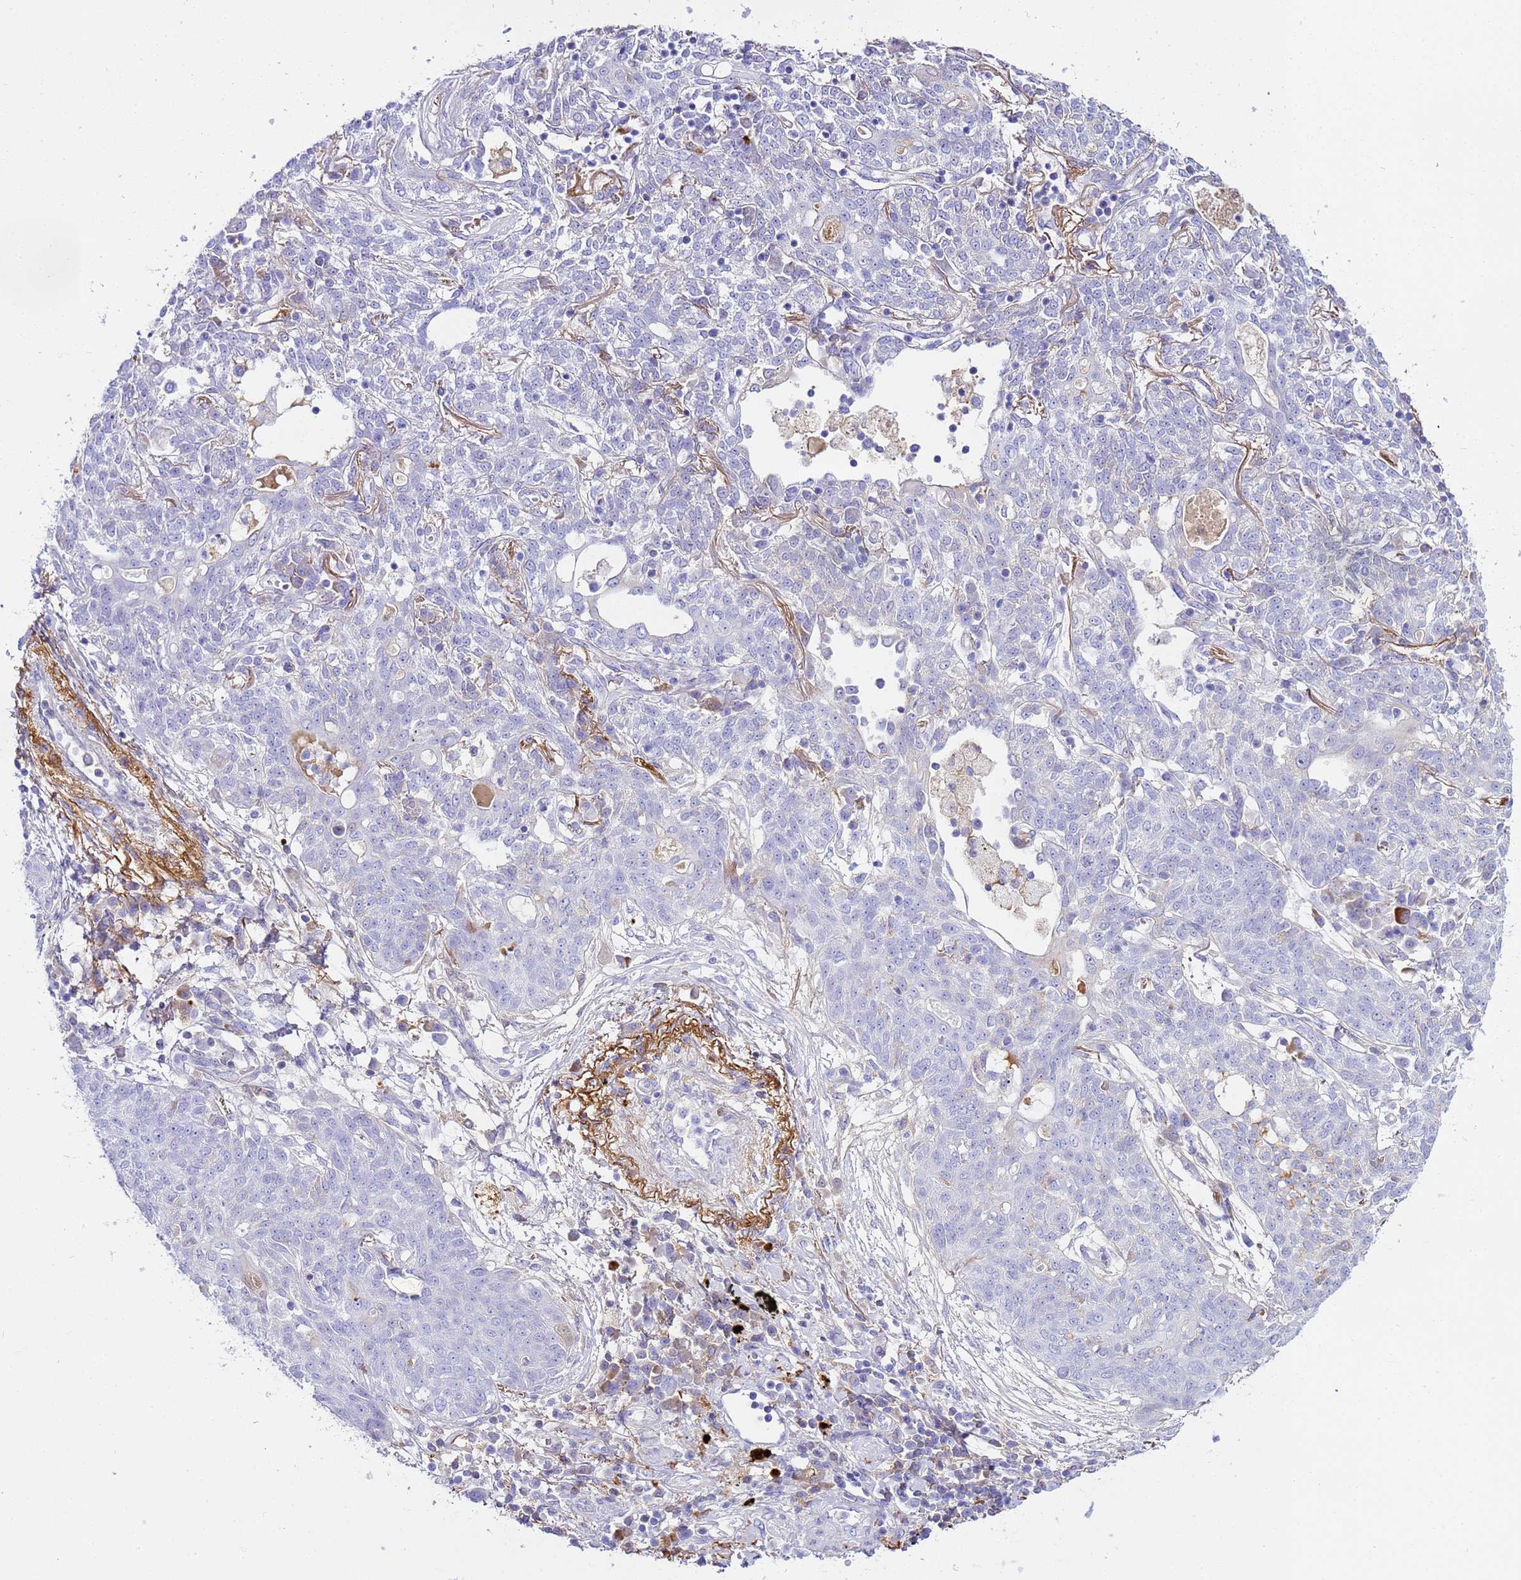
{"staining": {"intensity": "negative", "quantity": "none", "location": "none"}, "tissue": "lung cancer", "cell_type": "Tumor cells", "image_type": "cancer", "snomed": [{"axis": "morphology", "description": "Squamous cell carcinoma, NOS"}, {"axis": "topography", "description": "Lung"}], "caption": "A histopathology image of lung cancer stained for a protein reveals no brown staining in tumor cells.", "gene": "CFHR2", "patient": {"sex": "female", "age": 70}}